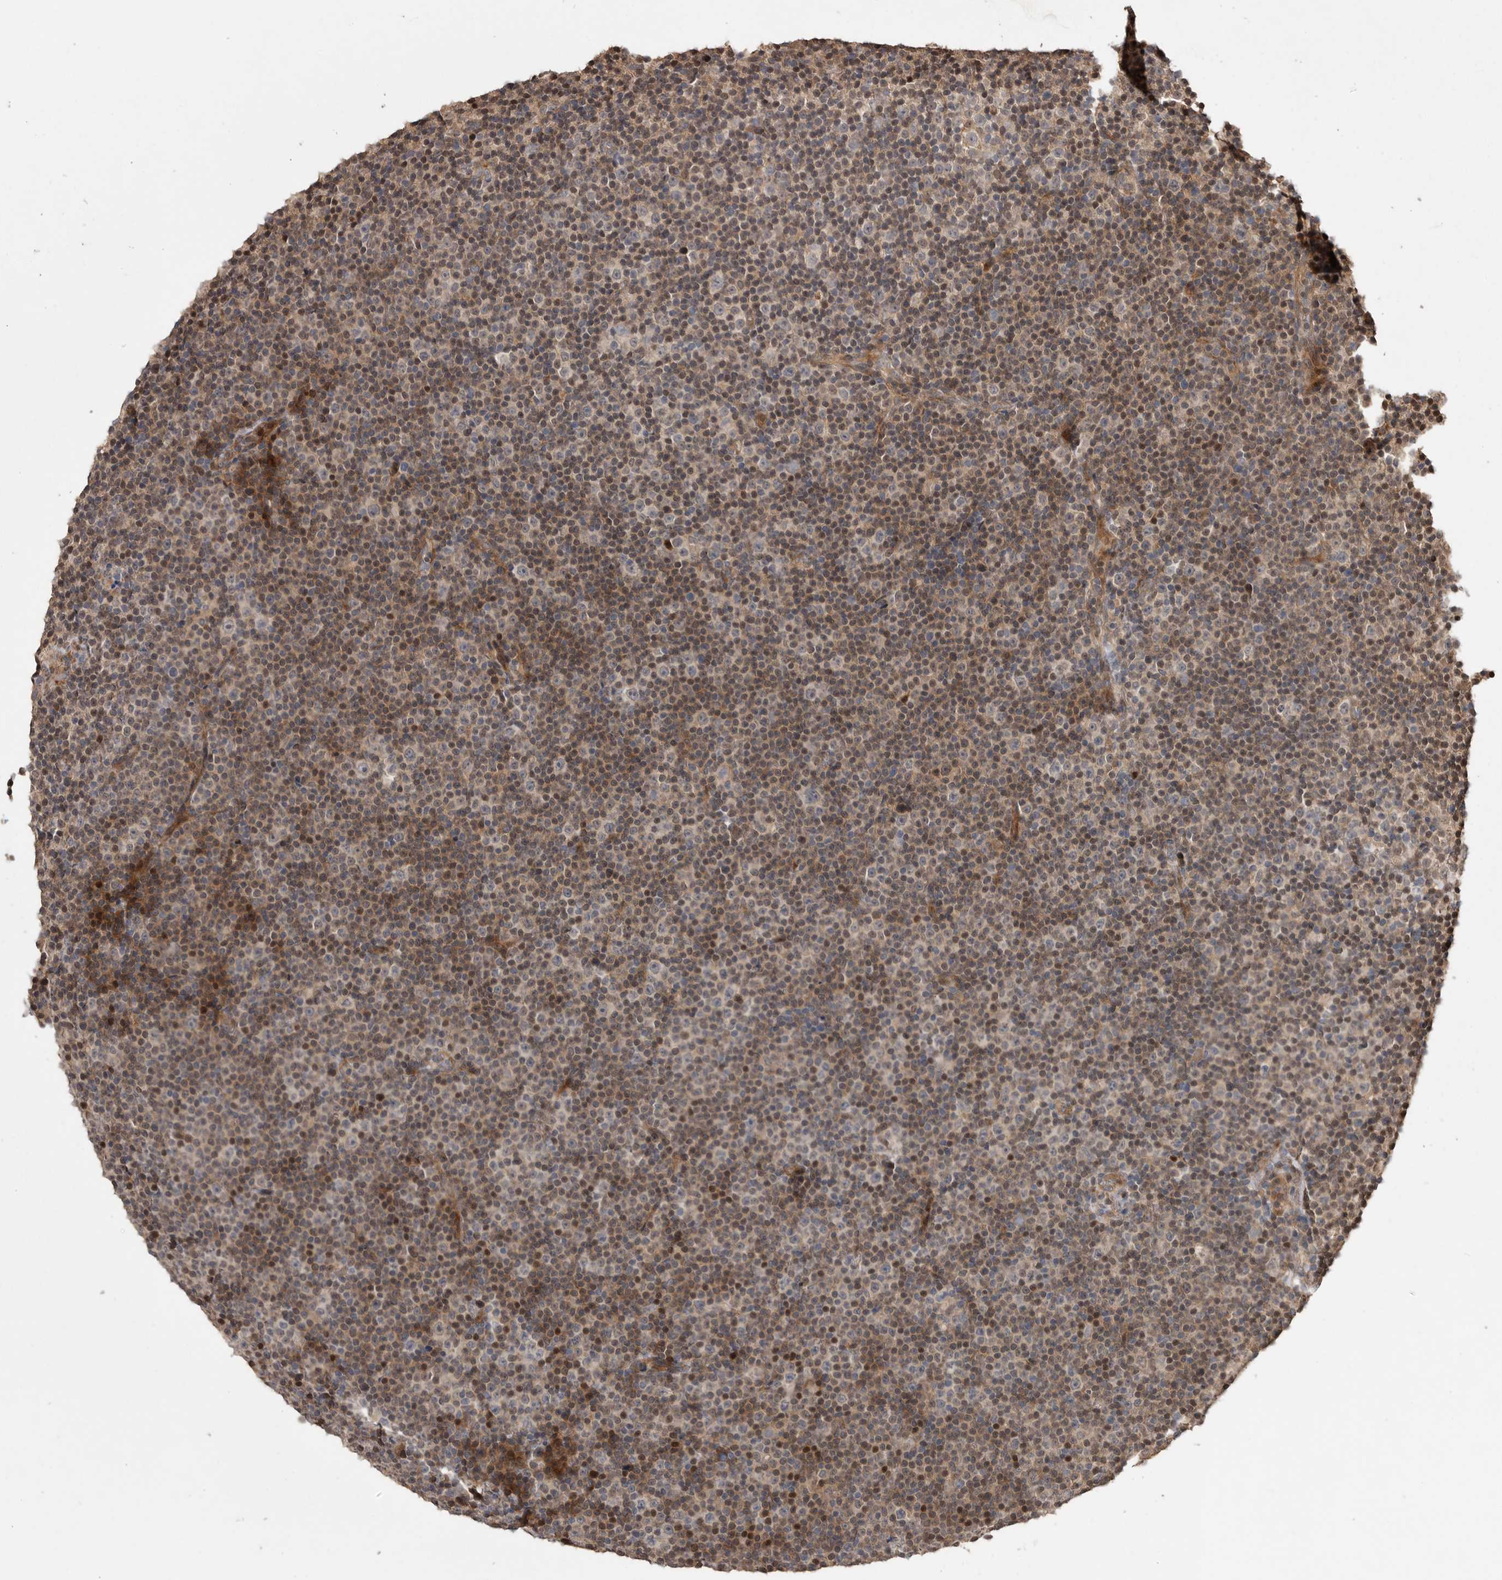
{"staining": {"intensity": "weak", "quantity": "25%-75%", "location": "cytoplasmic/membranous"}, "tissue": "lymphoma", "cell_type": "Tumor cells", "image_type": "cancer", "snomed": [{"axis": "morphology", "description": "Malignant lymphoma, non-Hodgkin's type, Low grade"}, {"axis": "topography", "description": "Lymph node"}], "caption": "Immunohistochemical staining of malignant lymphoma, non-Hodgkin's type (low-grade) reveals weak cytoplasmic/membranous protein expression in about 25%-75% of tumor cells.", "gene": "VN1R4", "patient": {"sex": "female", "age": 67}}